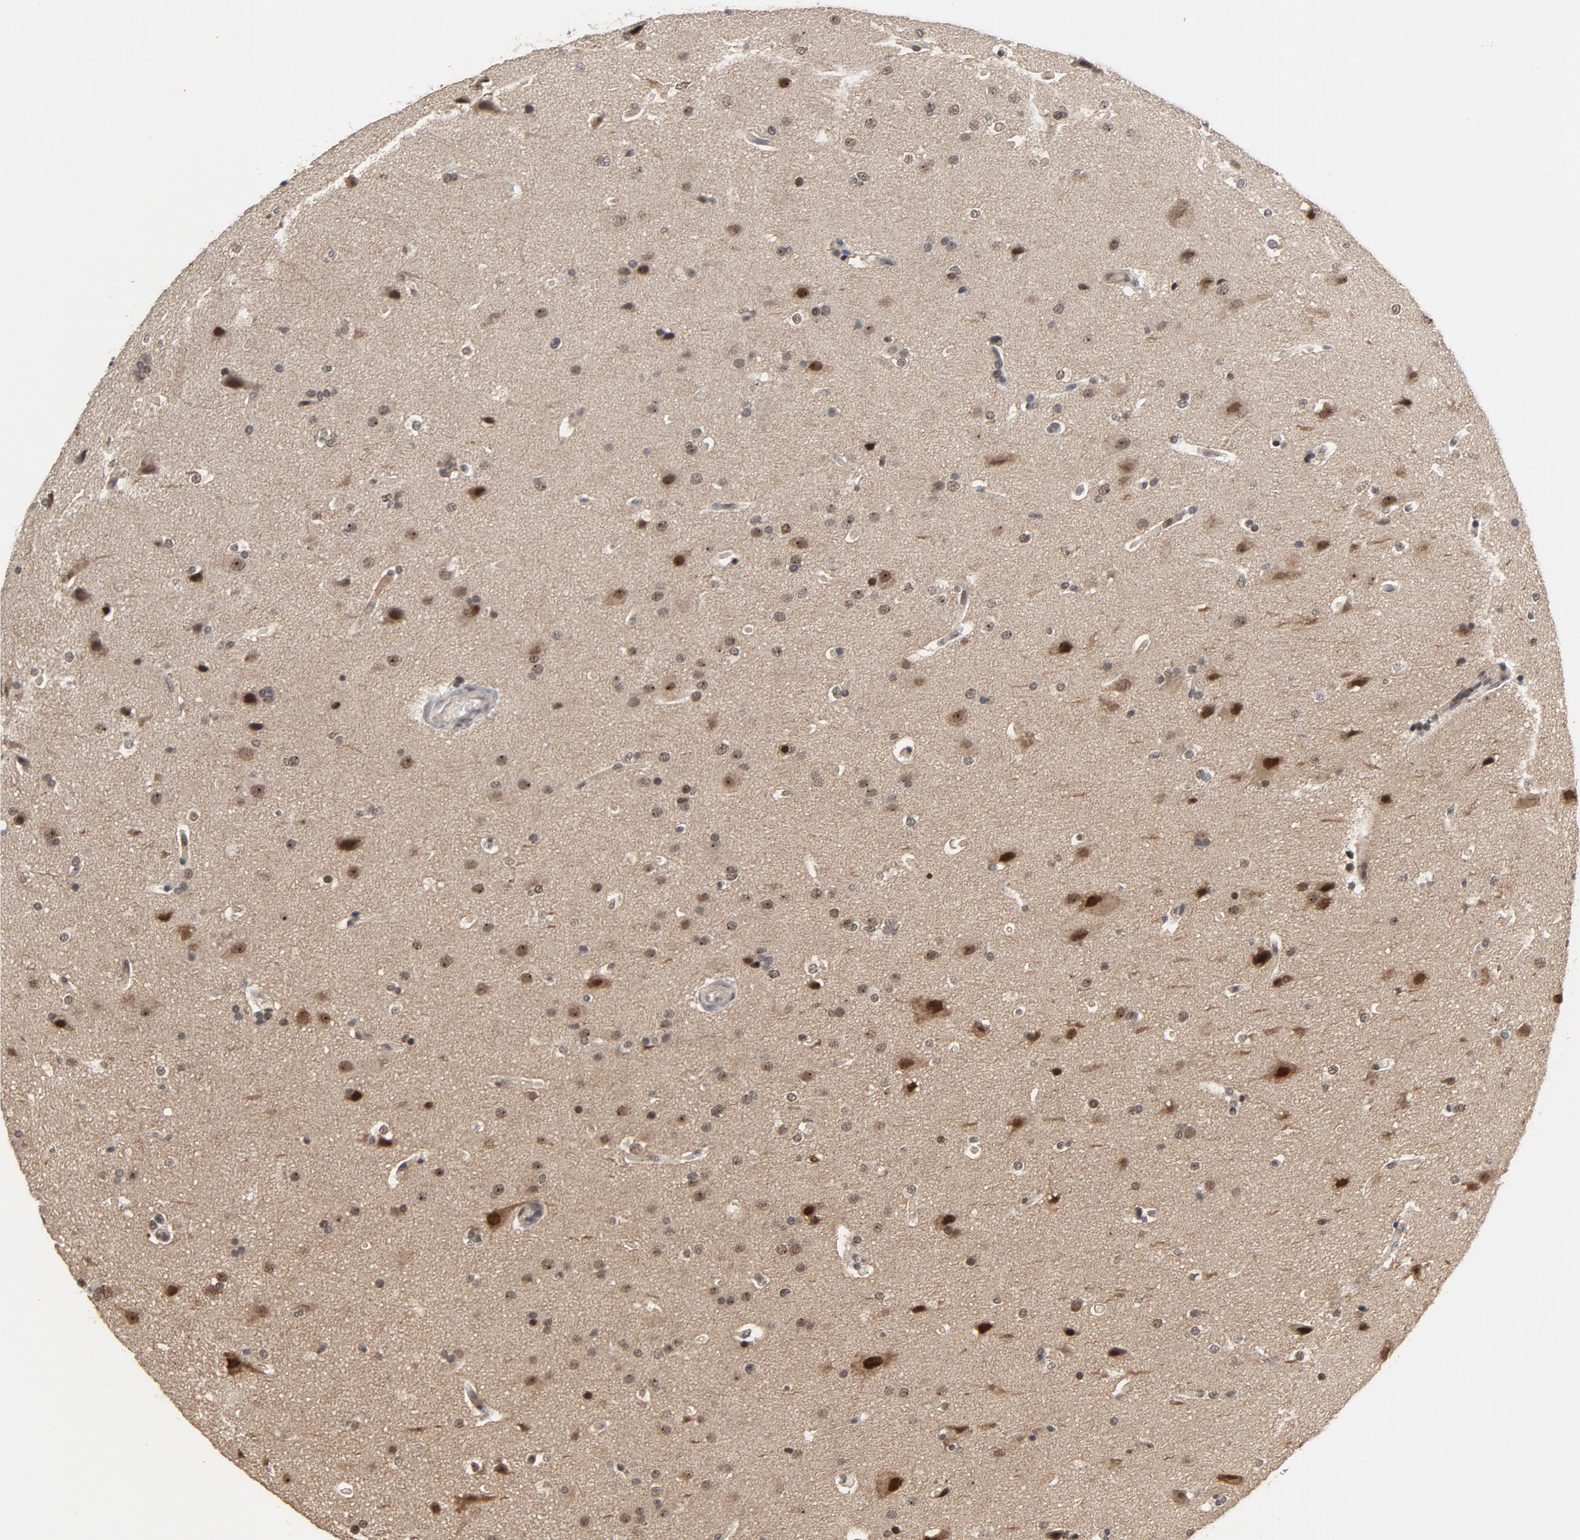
{"staining": {"intensity": "strong", "quantity": ">75%", "location": "nuclear"}, "tissue": "glioma", "cell_type": "Tumor cells", "image_type": "cancer", "snomed": [{"axis": "morphology", "description": "Glioma, malignant, Low grade"}, {"axis": "topography", "description": "Cerebral cortex"}], "caption": "IHC micrograph of neoplastic tissue: human malignant low-grade glioma stained using IHC displays high levels of strong protein expression localized specifically in the nuclear of tumor cells, appearing as a nuclear brown color.", "gene": "TP53RK", "patient": {"sex": "female", "age": 47}}